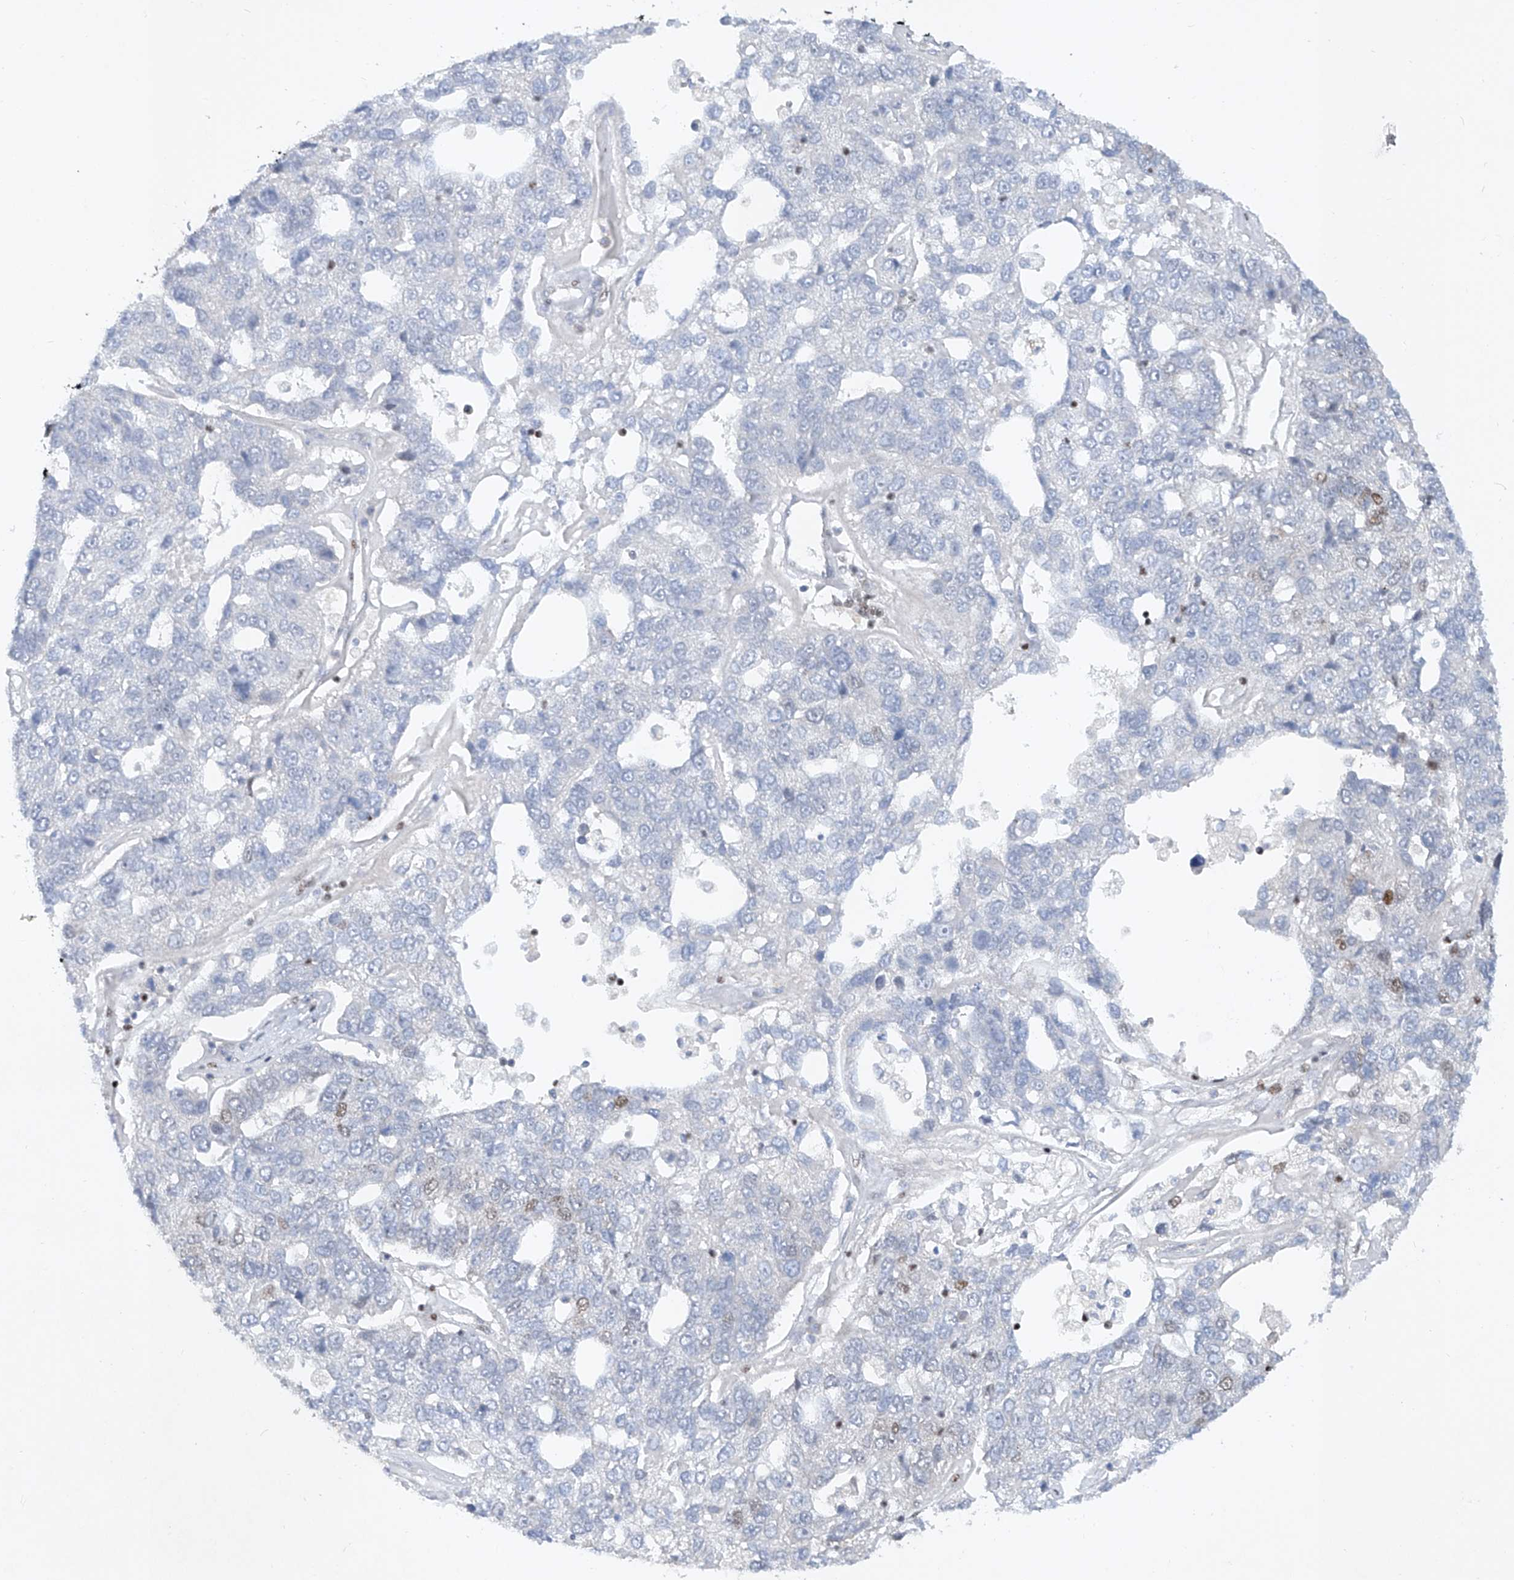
{"staining": {"intensity": "negative", "quantity": "none", "location": "none"}, "tissue": "pancreatic cancer", "cell_type": "Tumor cells", "image_type": "cancer", "snomed": [{"axis": "morphology", "description": "Adenocarcinoma, NOS"}, {"axis": "topography", "description": "Pancreas"}], "caption": "Tumor cells show no significant staining in pancreatic cancer (adenocarcinoma). The staining was performed using DAB to visualize the protein expression in brown, while the nuclei were stained in blue with hematoxylin (Magnification: 20x).", "gene": "TAF4", "patient": {"sex": "female", "age": 61}}